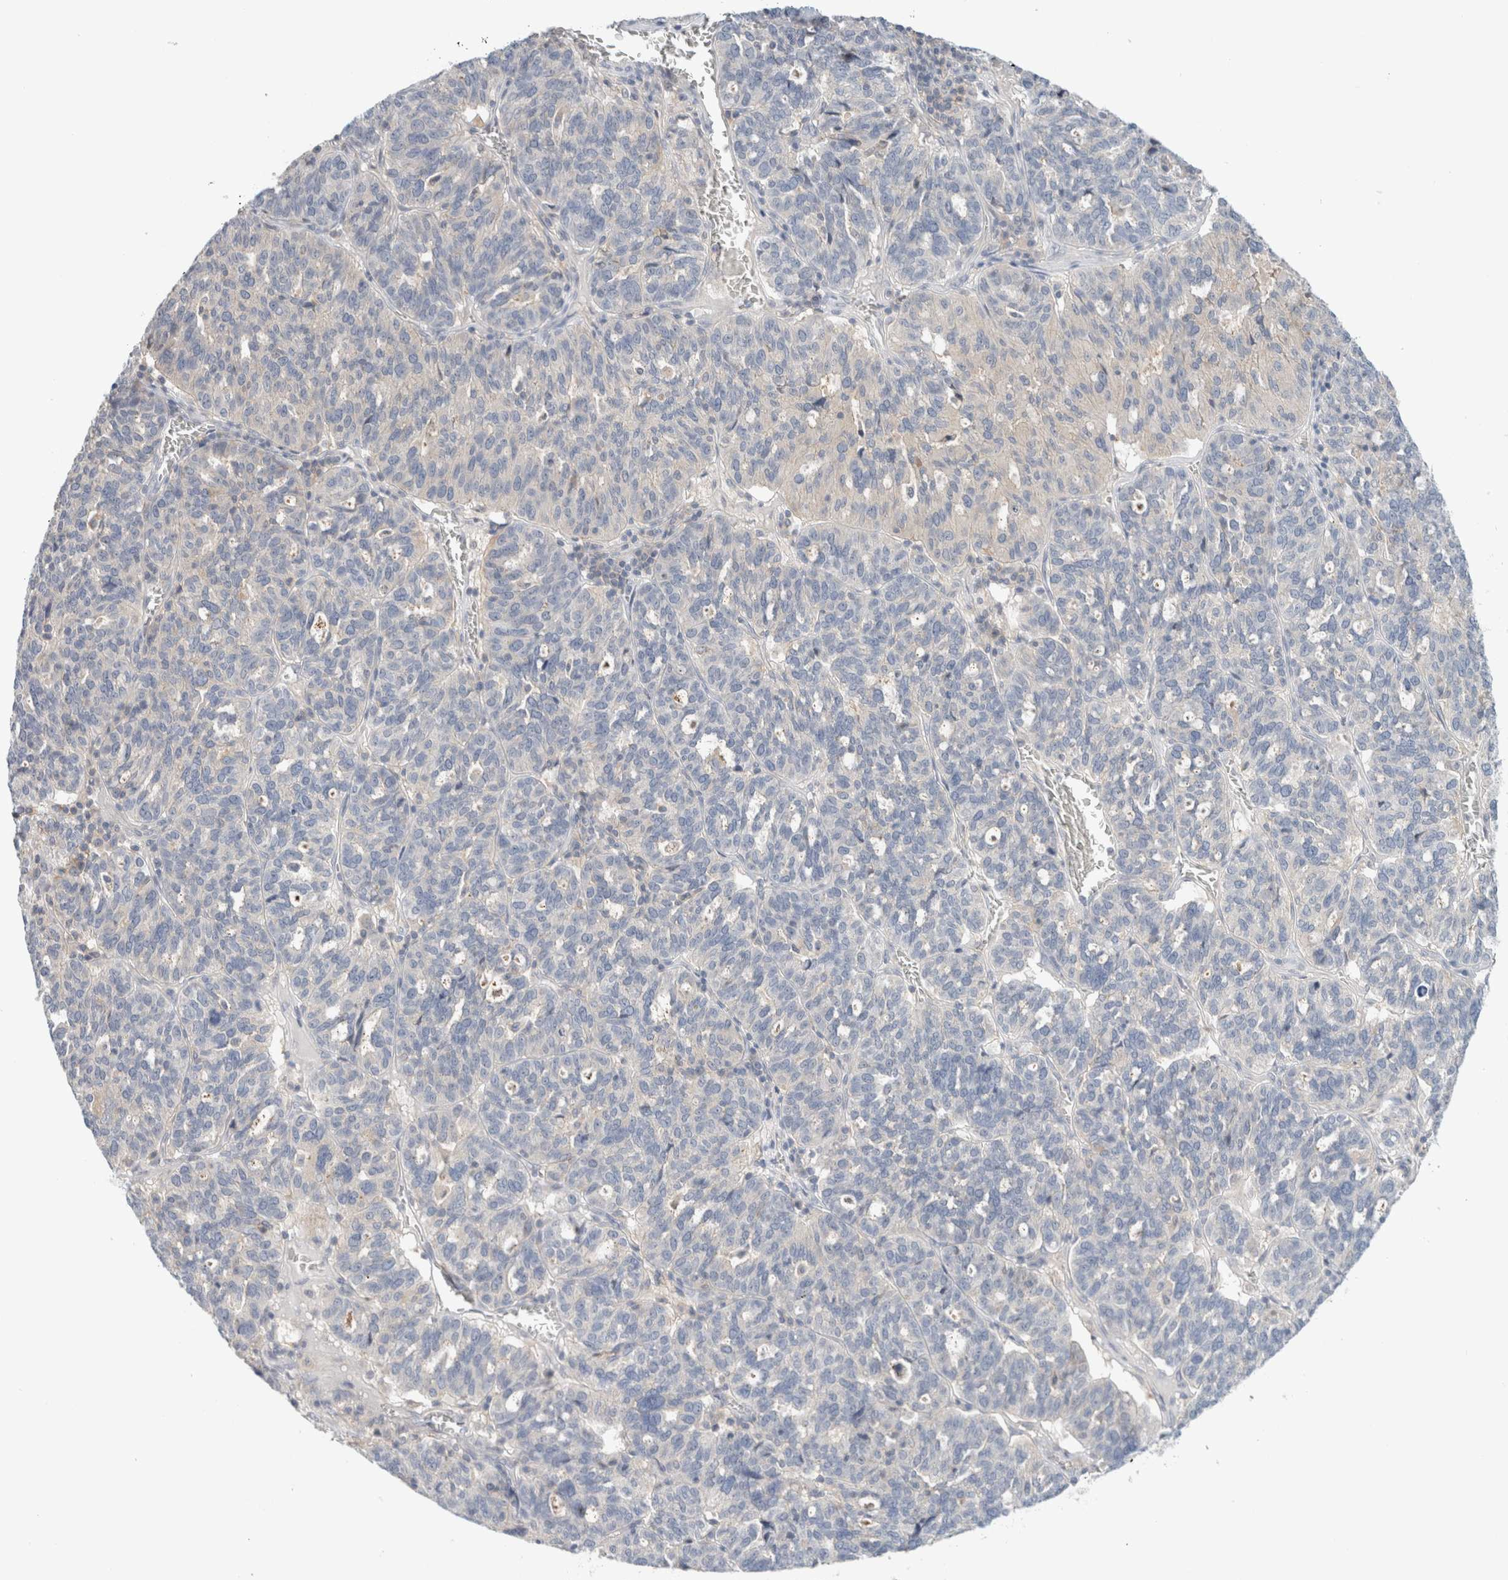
{"staining": {"intensity": "negative", "quantity": "none", "location": "none"}, "tissue": "ovarian cancer", "cell_type": "Tumor cells", "image_type": "cancer", "snomed": [{"axis": "morphology", "description": "Cystadenocarcinoma, serous, NOS"}, {"axis": "topography", "description": "Ovary"}], "caption": "Immunohistochemistry of human serous cystadenocarcinoma (ovarian) exhibits no staining in tumor cells.", "gene": "SDR16C5", "patient": {"sex": "female", "age": 59}}